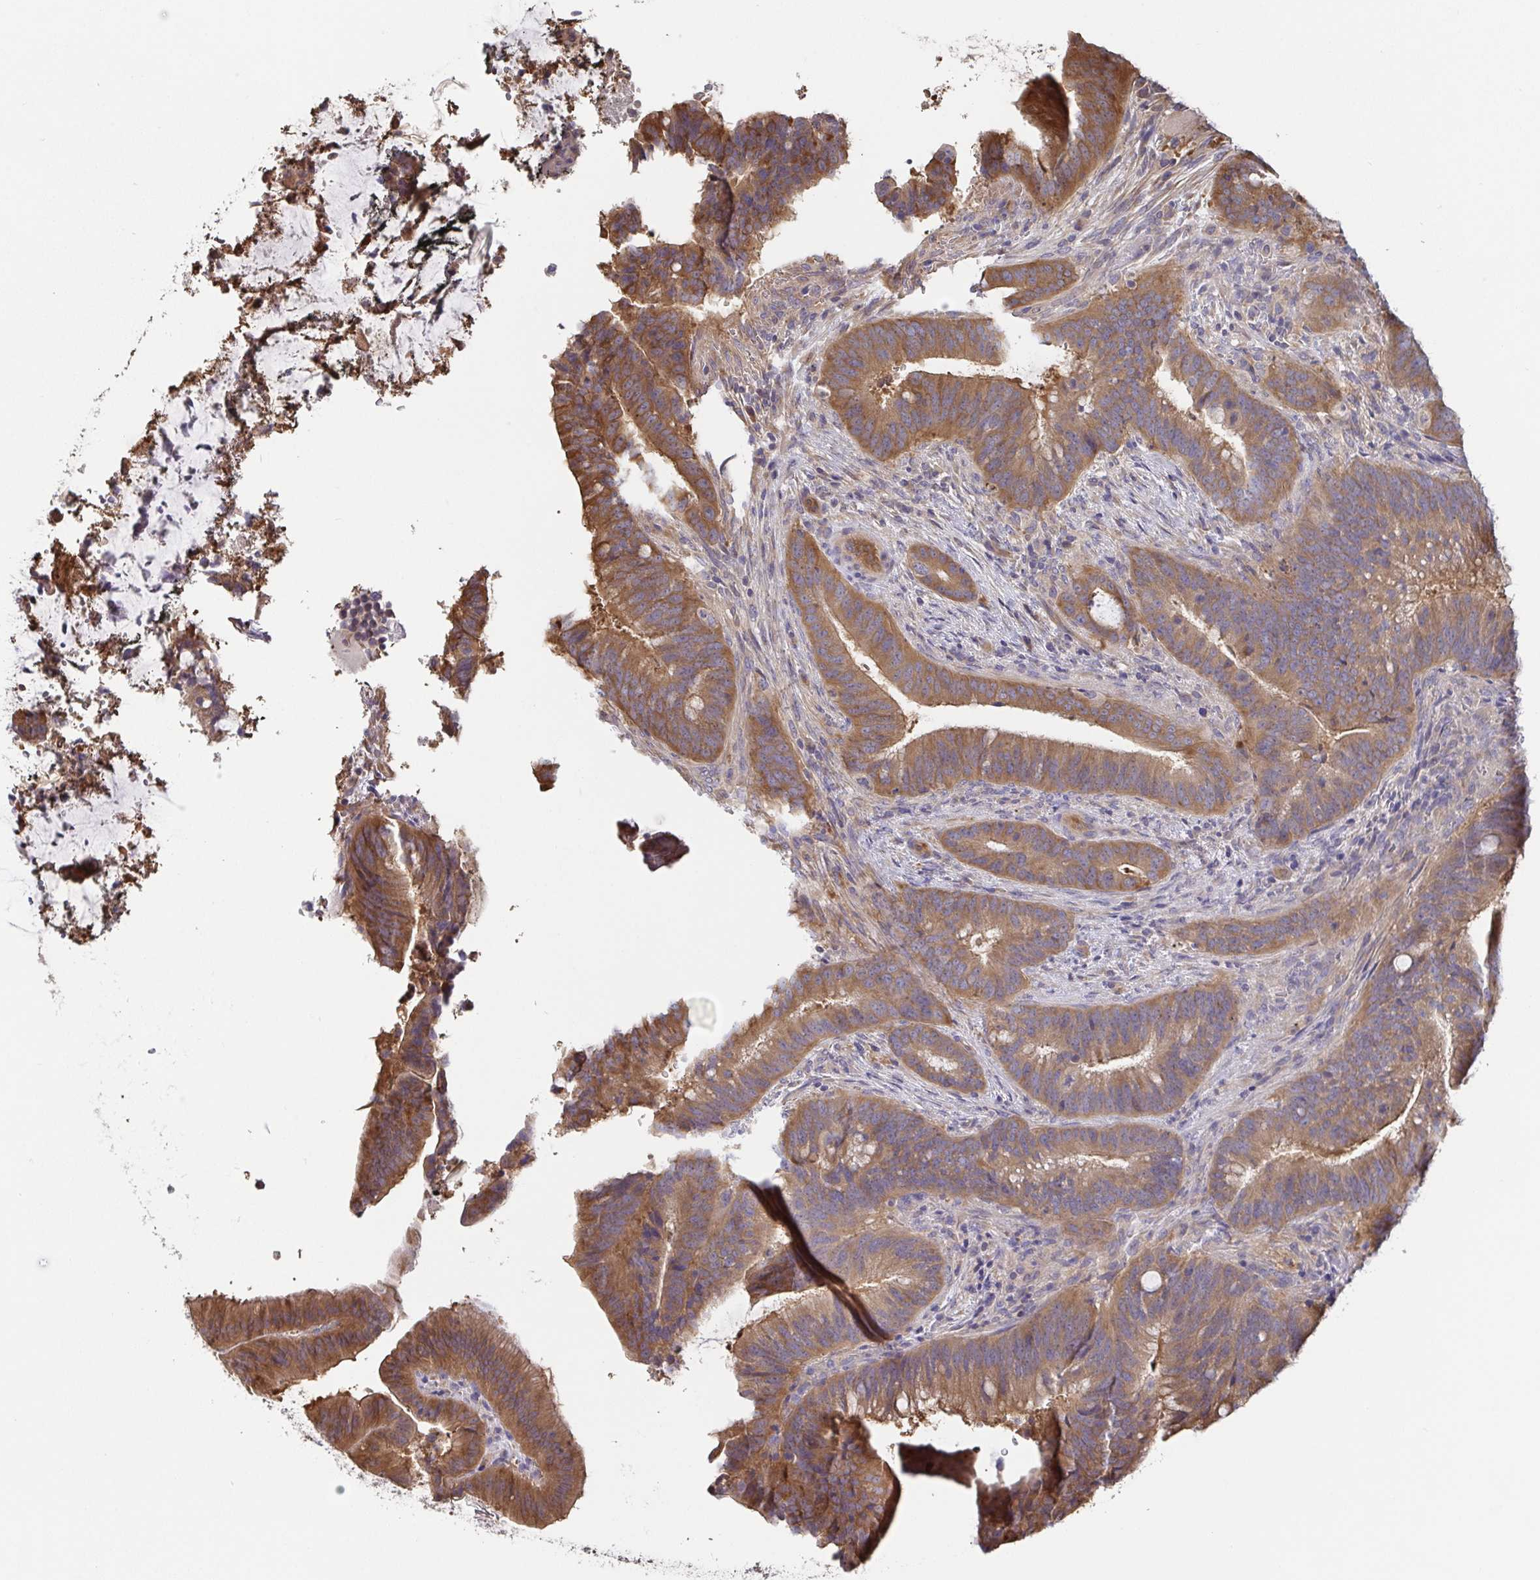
{"staining": {"intensity": "moderate", "quantity": ">75%", "location": "cytoplasmic/membranous"}, "tissue": "colorectal cancer", "cell_type": "Tumor cells", "image_type": "cancer", "snomed": [{"axis": "morphology", "description": "Adenocarcinoma, NOS"}, {"axis": "topography", "description": "Colon"}], "caption": "Moderate cytoplasmic/membranous protein staining is present in about >75% of tumor cells in colorectal cancer.", "gene": "EIF3D", "patient": {"sex": "female", "age": 43}}